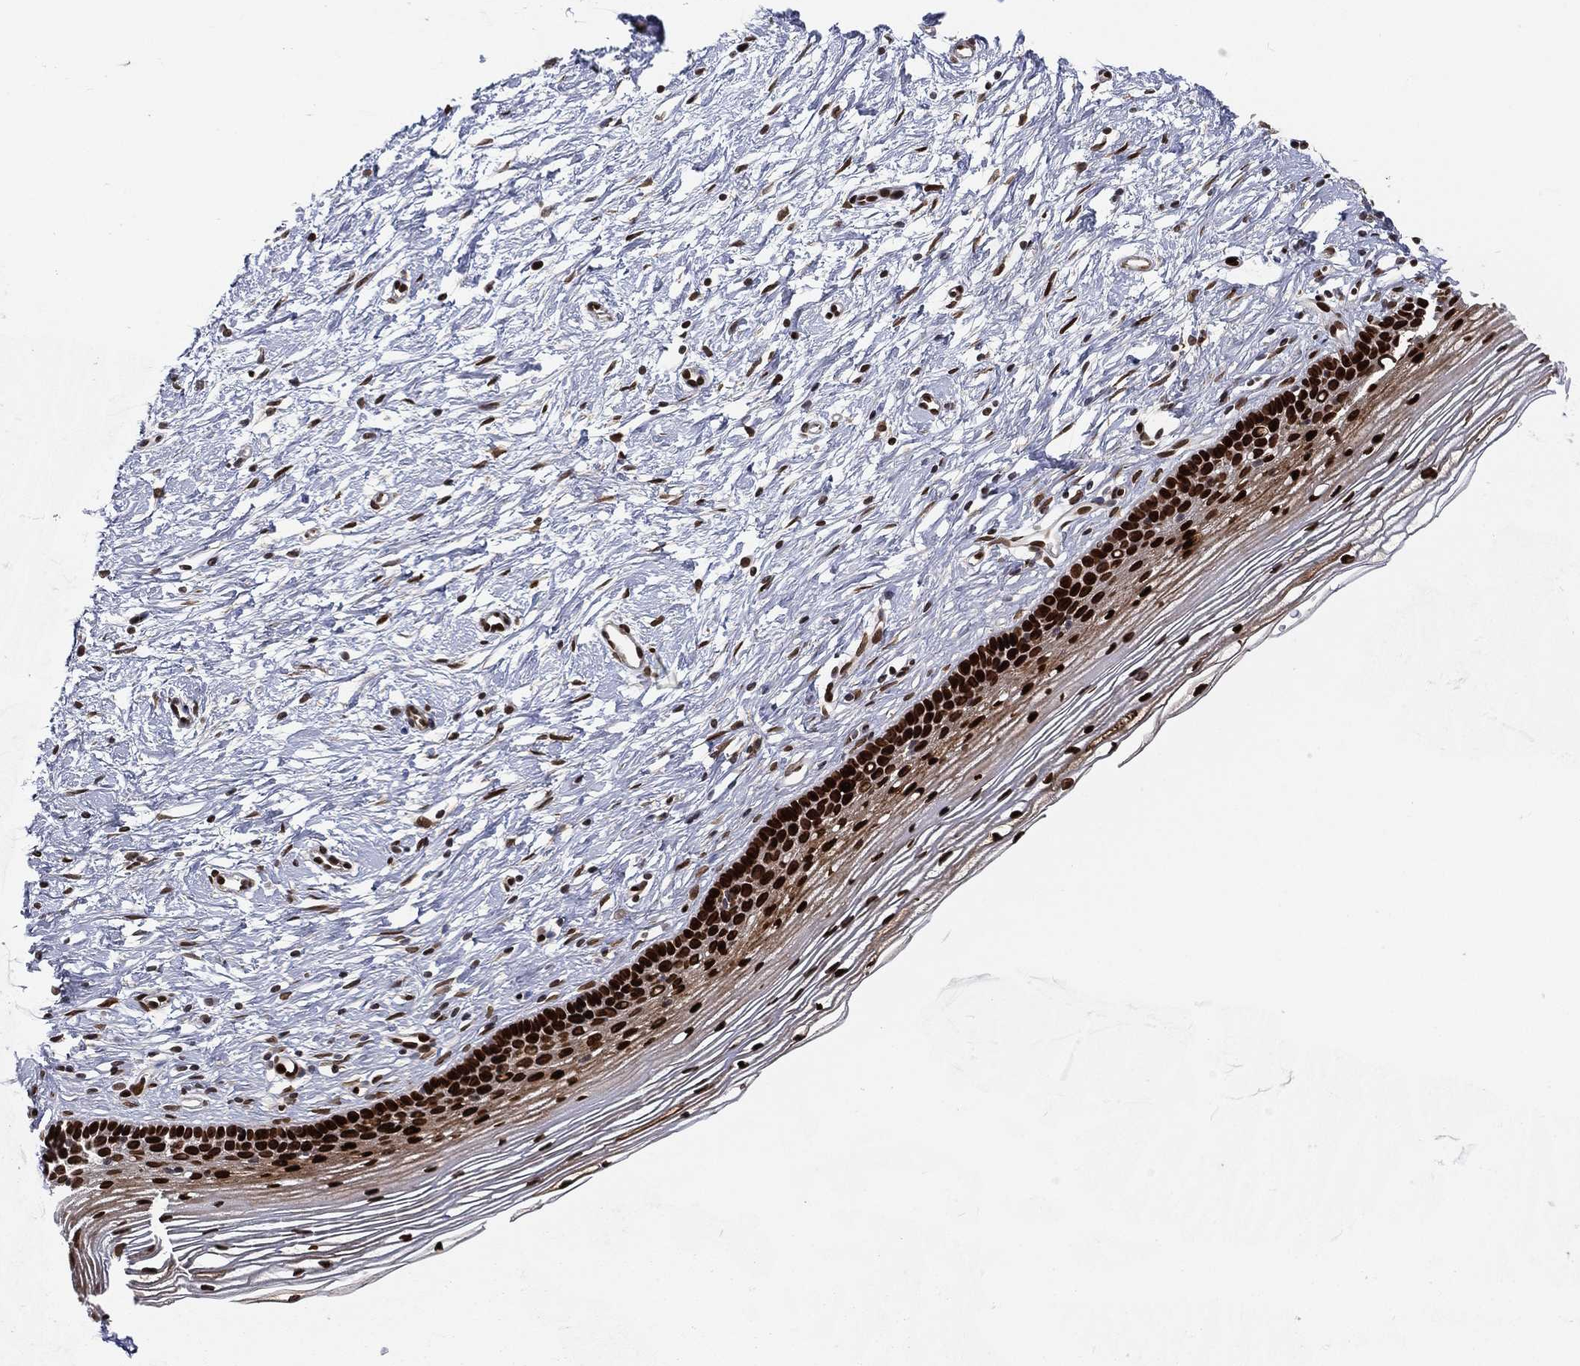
{"staining": {"intensity": "strong", "quantity": ">75%", "location": "nuclear"}, "tissue": "cervix", "cell_type": "Glandular cells", "image_type": "normal", "snomed": [{"axis": "morphology", "description": "Normal tissue, NOS"}, {"axis": "topography", "description": "Cervix"}], "caption": "DAB immunohistochemical staining of benign human cervix exhibits strong nuclear protein positivity in approximately >75% of glandular cells. (Brightfield microscopy of DAB IHC at high magnification).", "gene": "LMNB1", "patient": {"sex": "female", "age": 39}}